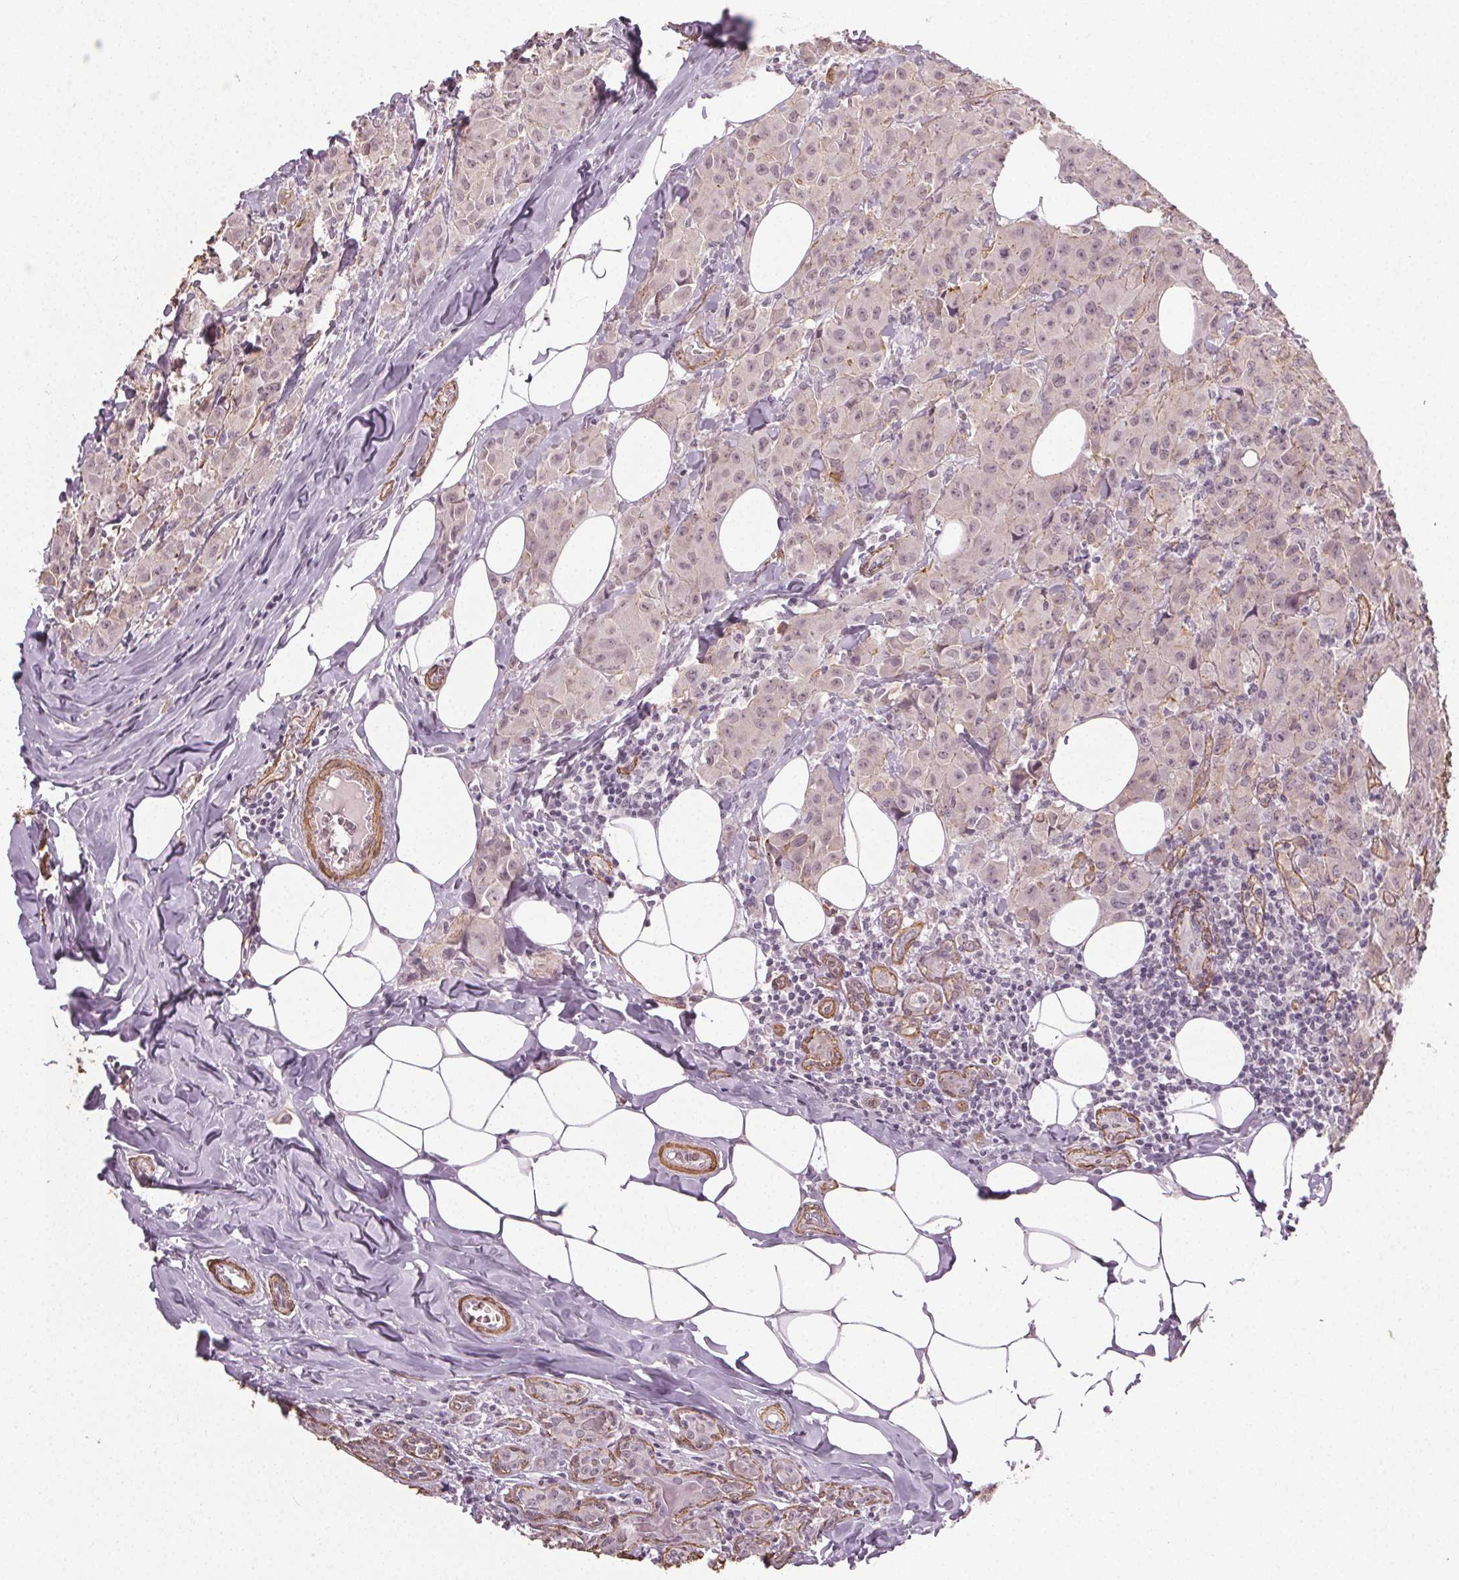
{"staining": {"intensity": "negative", "quantity": "none", "location": "none"}, "tissue": "breast cancer", "cell_type": "Tumor cells", "image_type": "cancer", "snomed": [{"axis": "morphology", "description": "Normal tissue, NOS"}, {"axis": "morphology", "description": "Duct carcinoma"}, {"axis": "topography", "description": "Breast"}], "caption": "Tumor cells are negative for protein expression in human breast cancer (infiltrating ductal carcinoma).", "gene": "PKP1", "patient": {"sex": "female", "age": 43}}